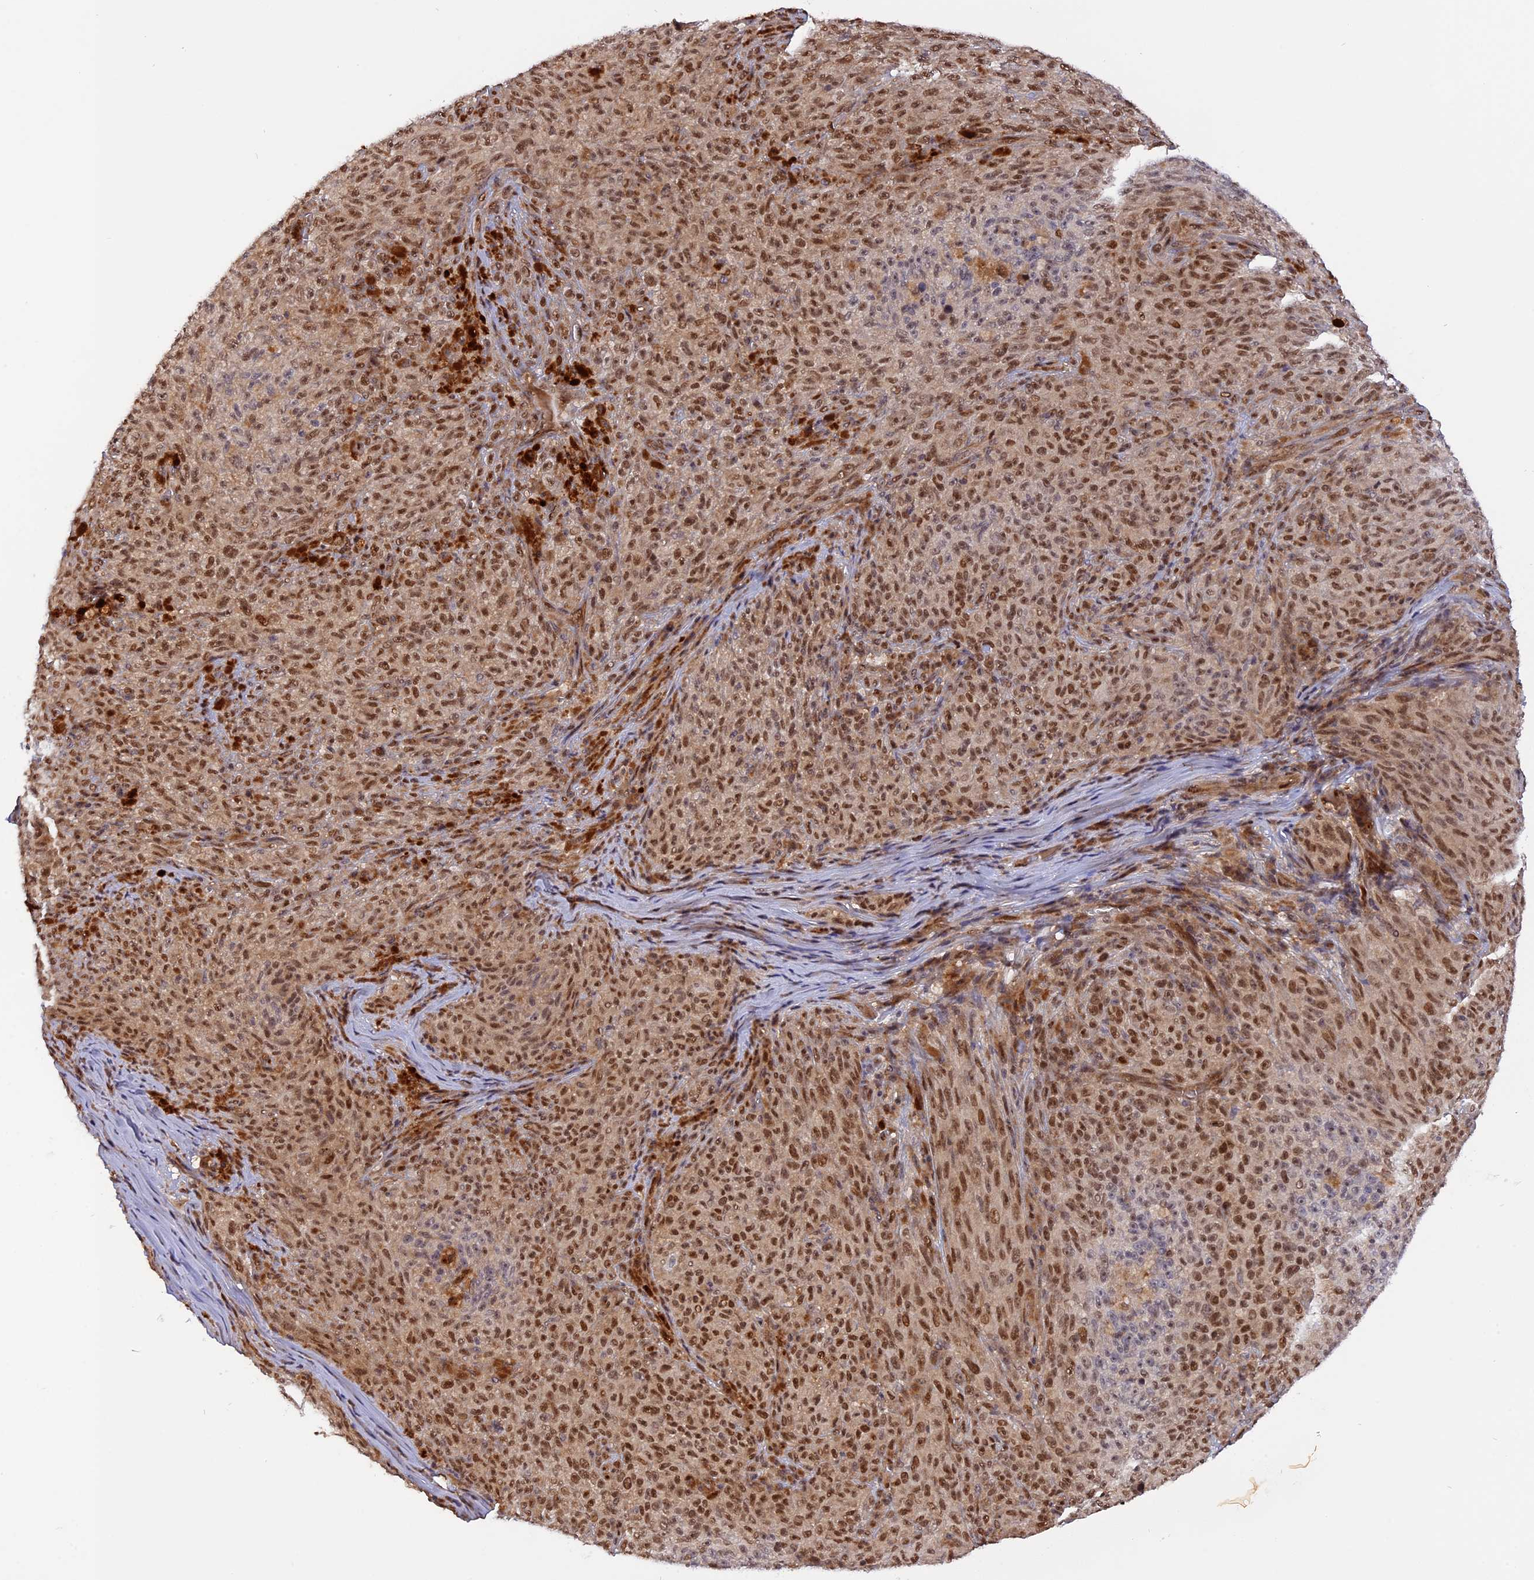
{"staining": {"intensity": "moderate", "quantity": ">75%", "location": "nuclear"}, "tissue": "melanoma", "cell_type": "Tumor cells", "image_type": "cancer", "snomed": [{"axis": "morphology", "description": "Malignant melanoma, NOS"}, {"axis": "topography", "description": "Skin"}], "caption": "High-power microscopy captured an immunohistochemistry photomicrograph of melanoma, revealing moderate nuclear positivity in about >75% of tumor cells.", "gene": "ZNF428", "patient": {"sex": "female", "age": 82}}